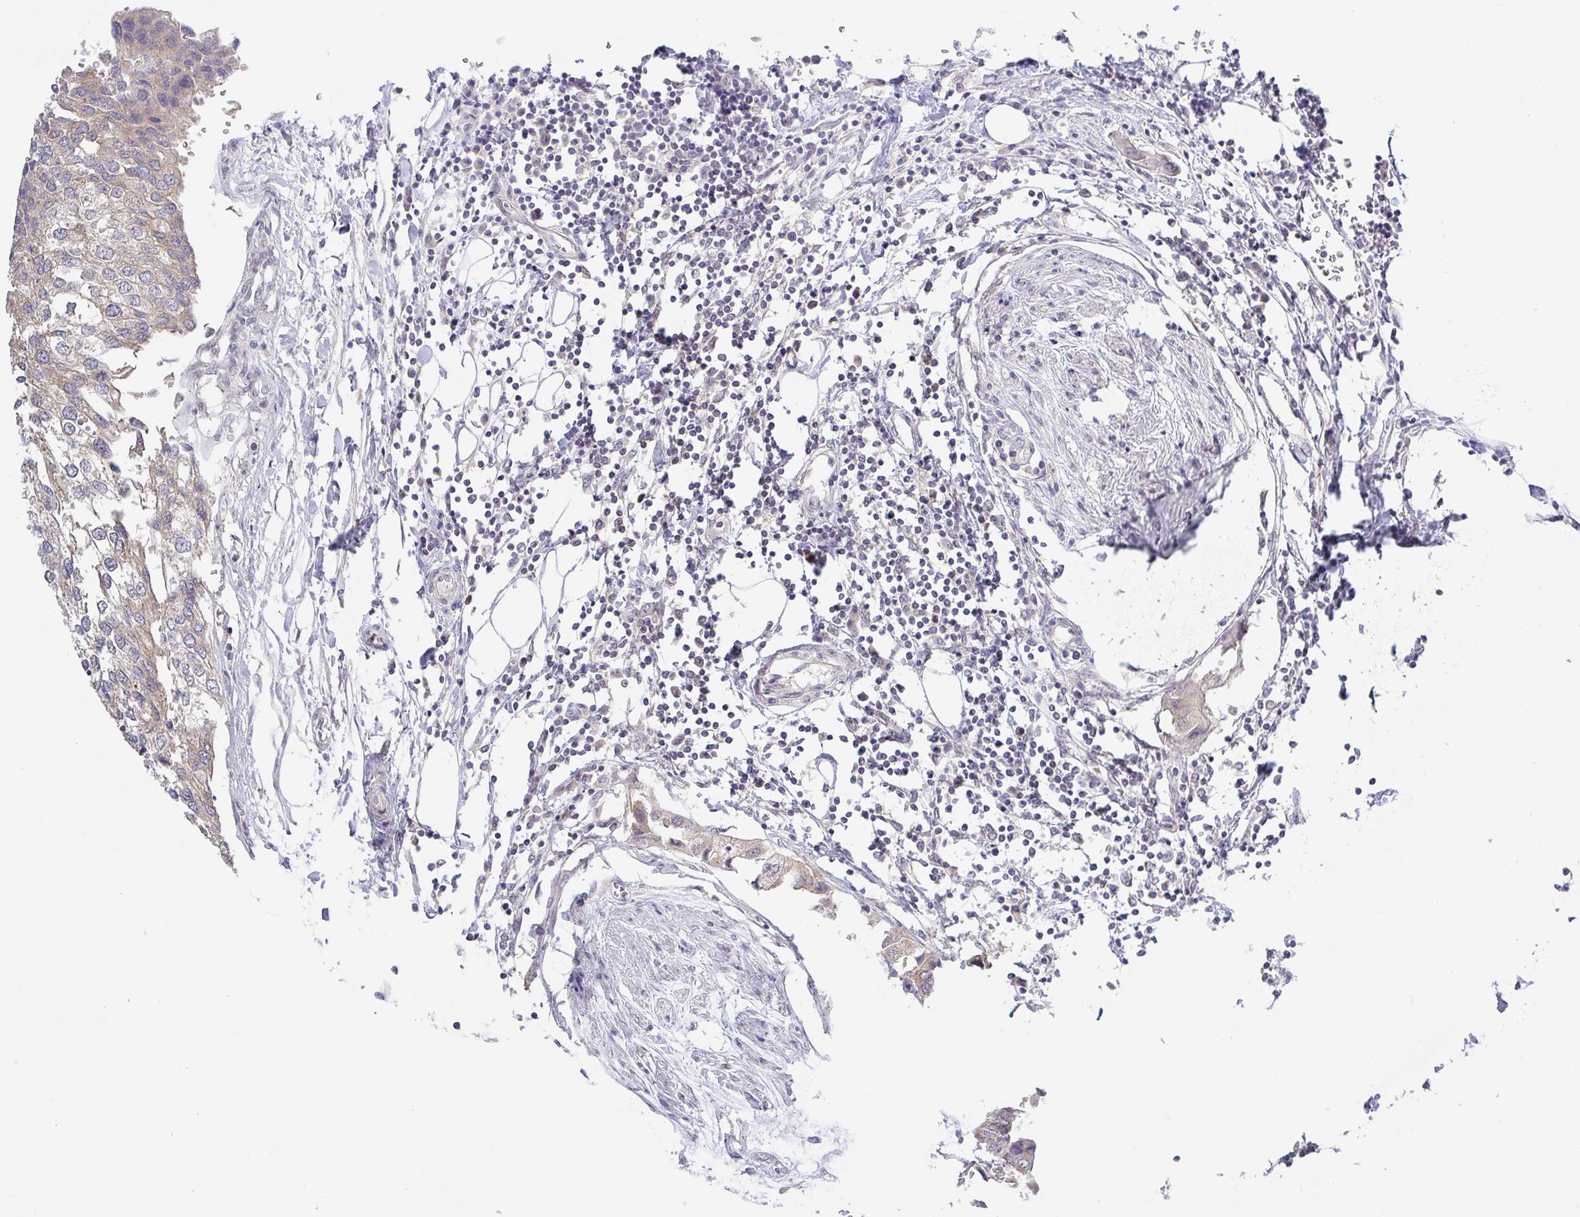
{"staining": {"intensity": "weak", "quantity": "25%-75%", "location": "cytoplasmic/membranous"}, "tissue": "urothelial cancer", "cell_type": "Tumor cells", "image_type": "cancer", "snomed": [{"axis": "morphology", "description": "Urothelial carcinoma, High grade"}, {"axis": "topography", "description": "Urinary bladder"}], "caption": "Urothelial cancer tissue displays weak cytoplasmic/membranous staining in approximately 25%-75% of tumor cells, visualized by immunohistochemistry.", "gene": "HYPK", "patient": {"sex": "male", "age": 64}}